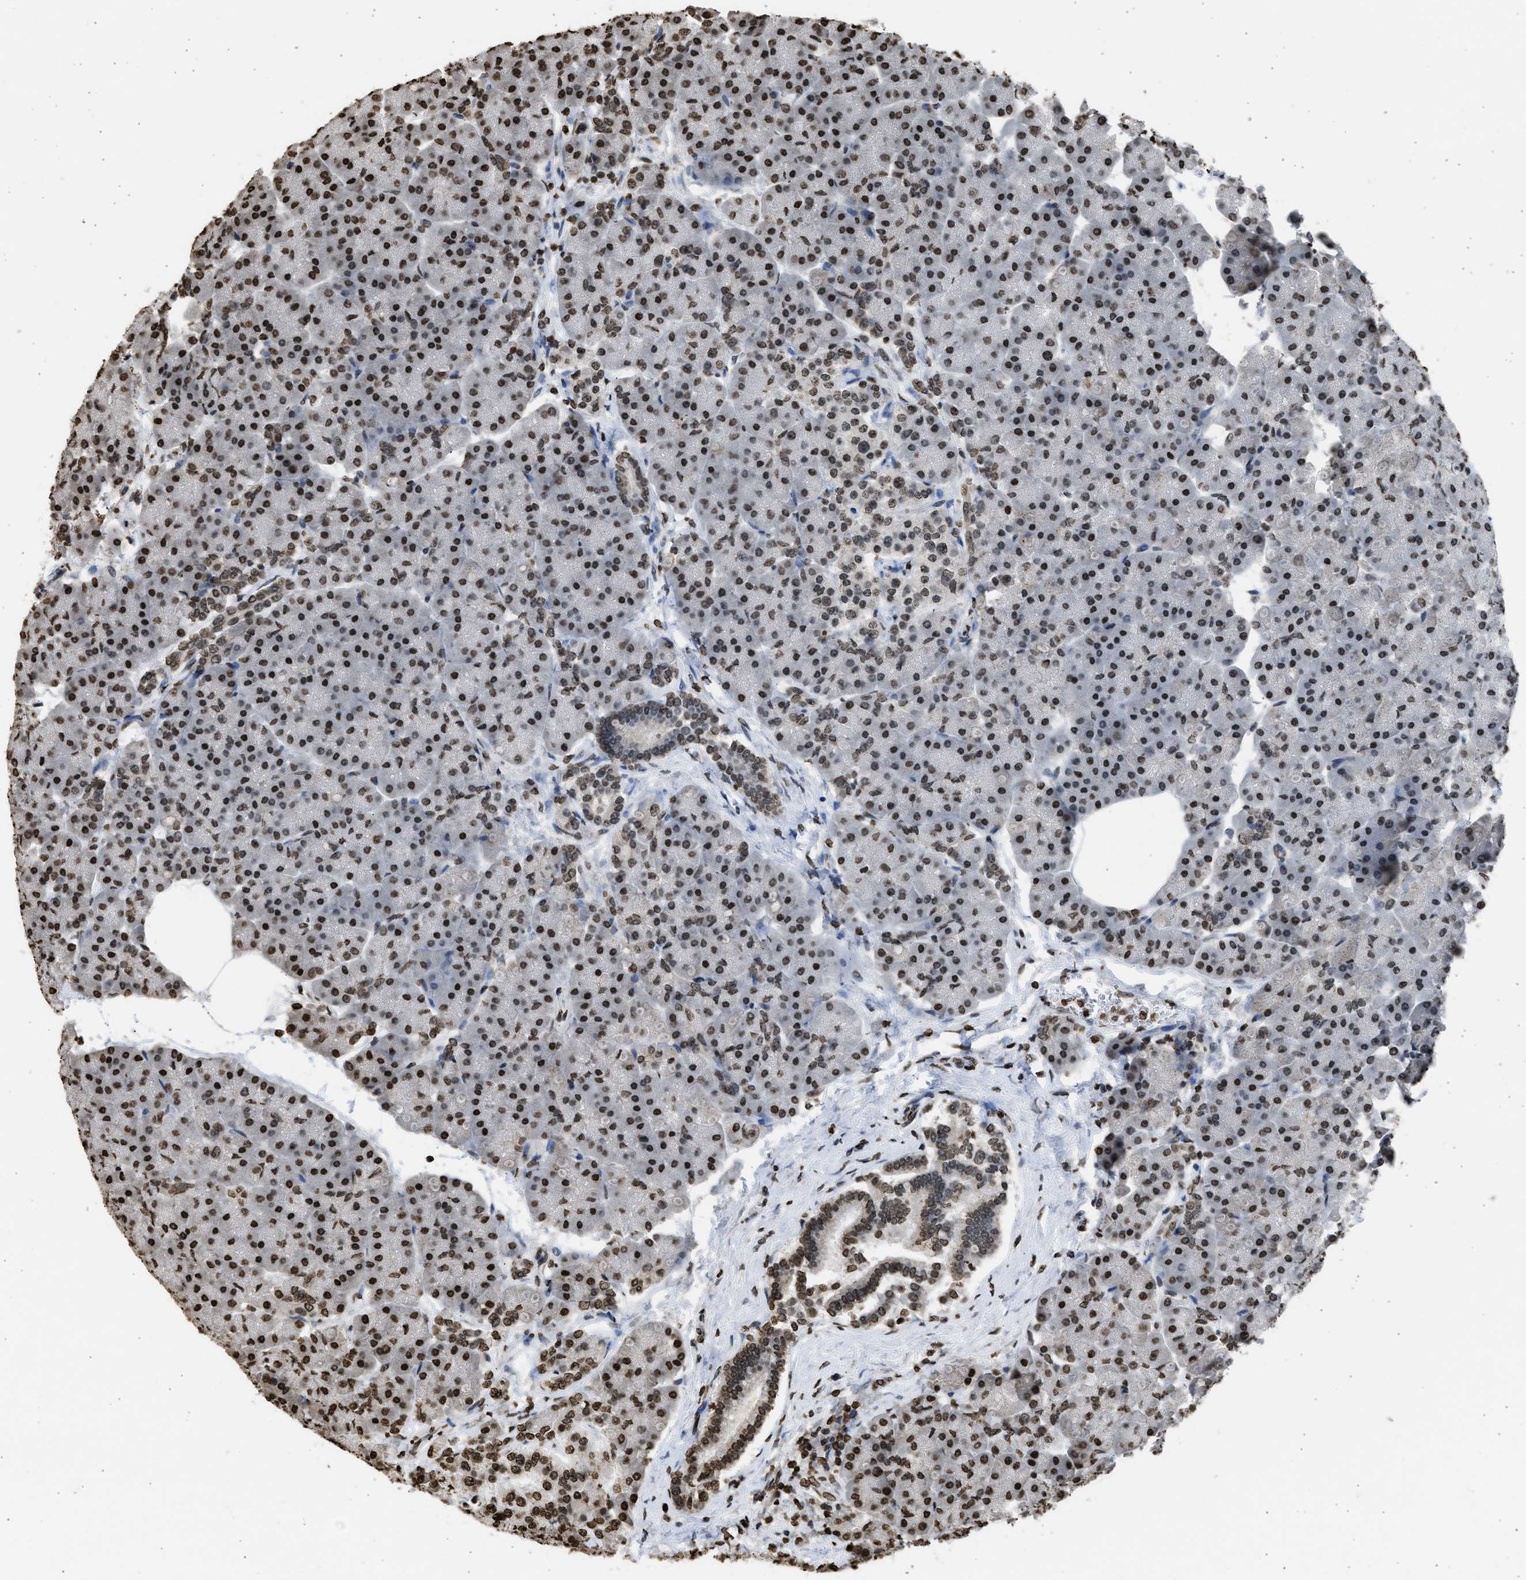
{"staining": {"intensity": "strong", "quantity": ">75%", "location": "nuclear"}, "tissue": "pancreas", "cell_type": "Exocrine glandular cells", "image_type": "normal", "snomed": [{"axis": "morphology", "description": "Normal tissue, NOS"}, {"axis": "topography", "description": "Pancreas"}], "caption": "Protein analysis of unremarkable pancreas demonstrates strong nuclear expression in approximately >75% of exocrine glandular cells.", "gene": "RRAGC", "patient": {"sex": "female", "age": 70}}